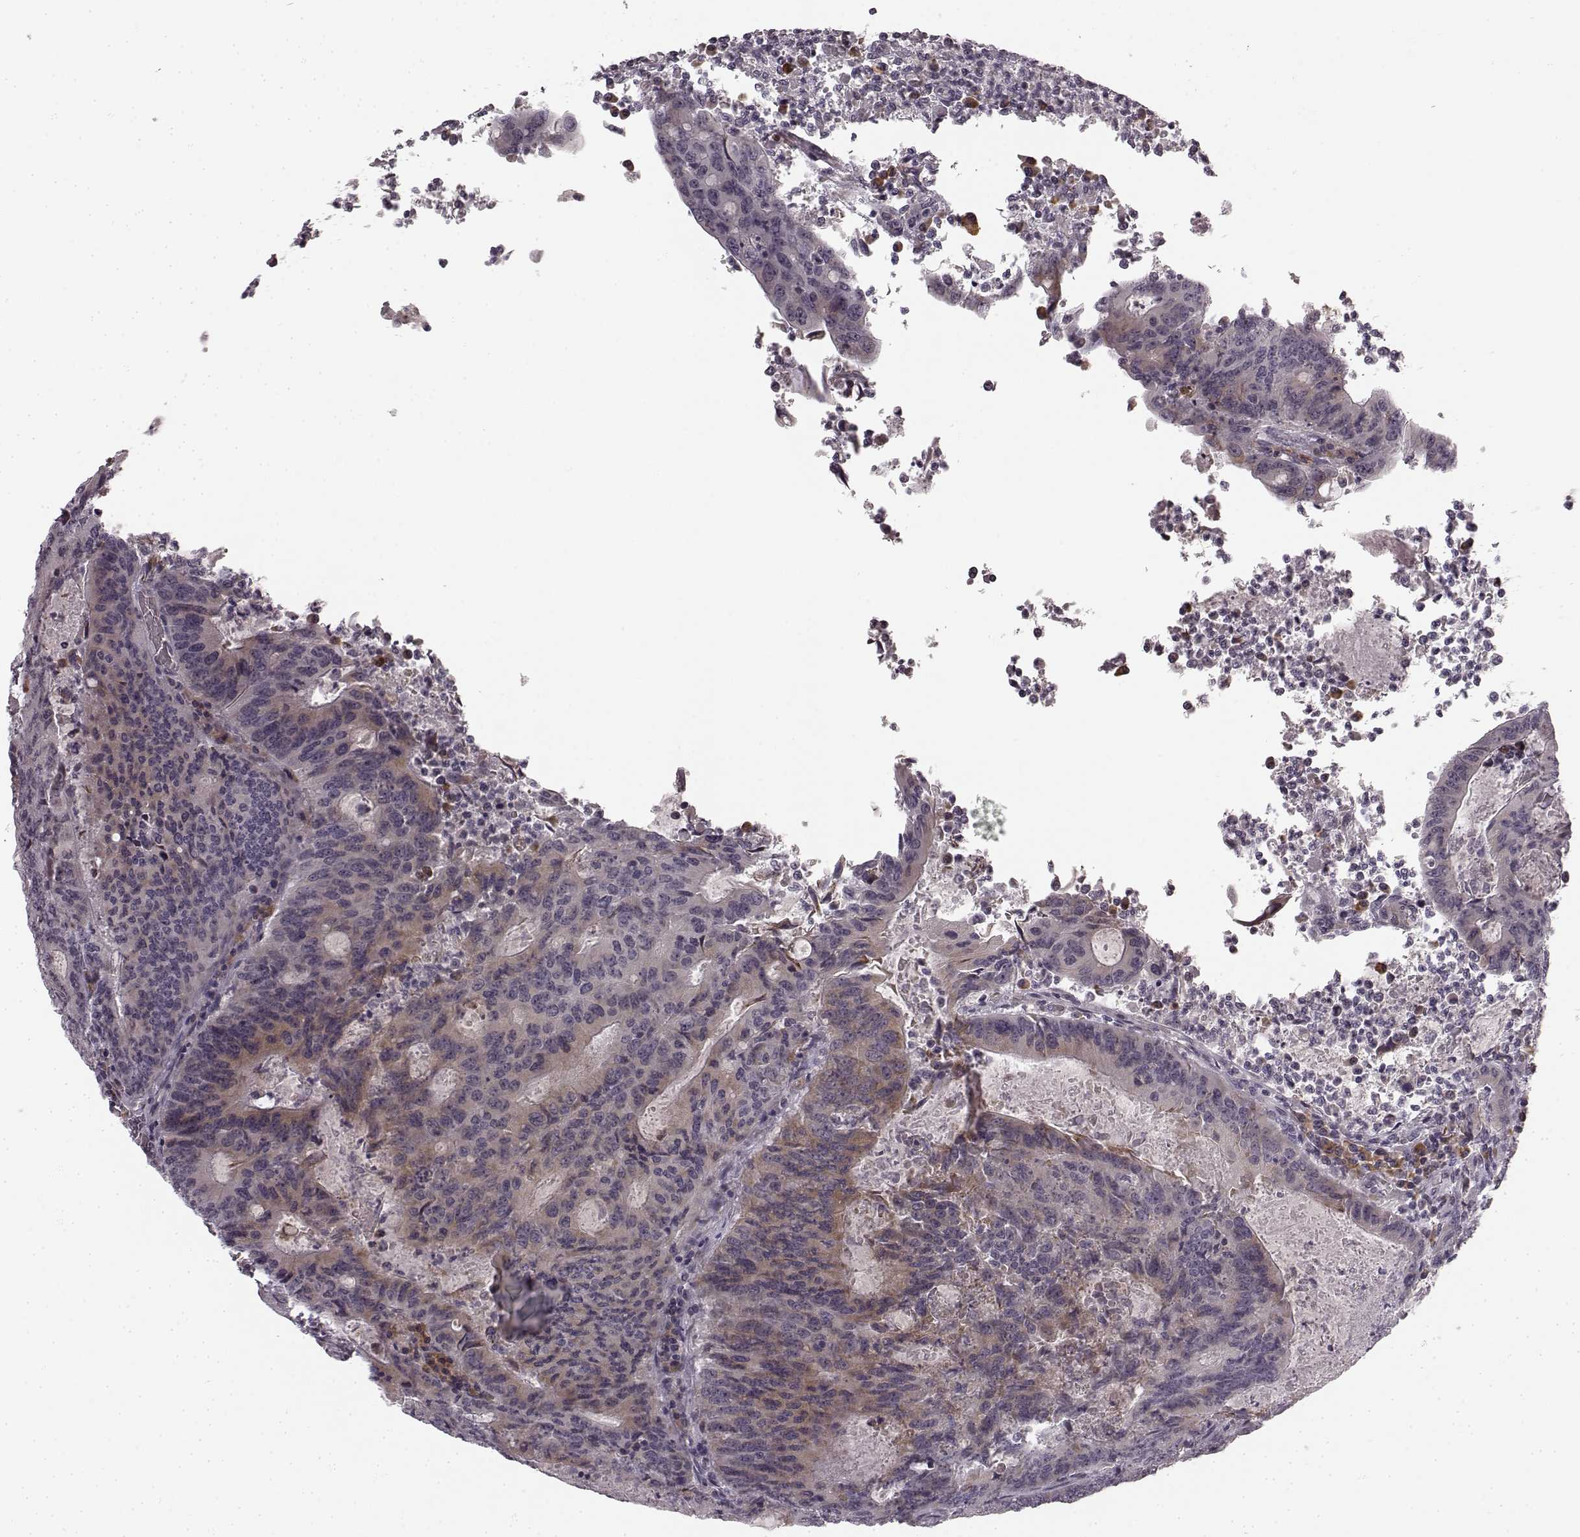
{"staining": {"intensity": "moderate", "quantity": "<25%", "location": "cytoplasmic/membranous"}, "tissue": "colorectal cancer", "cell_type": "Tumor cells", "image_type": "cancer", "snomed": [{"axis": "morphology", "description": "Adenocarcinoma, NOS"}, {"axis": "topography", "description": "Colon"}], "caption": "Immunohistochemistry (IHC) of human adenocarcinoma (colorectal) demonstrates low levels of moderate cytoplasmic/membranous expression in approximately <25% of tumor cells.", "gene": "FAM234B", "patient": {"sex": "male", "age": 67}}